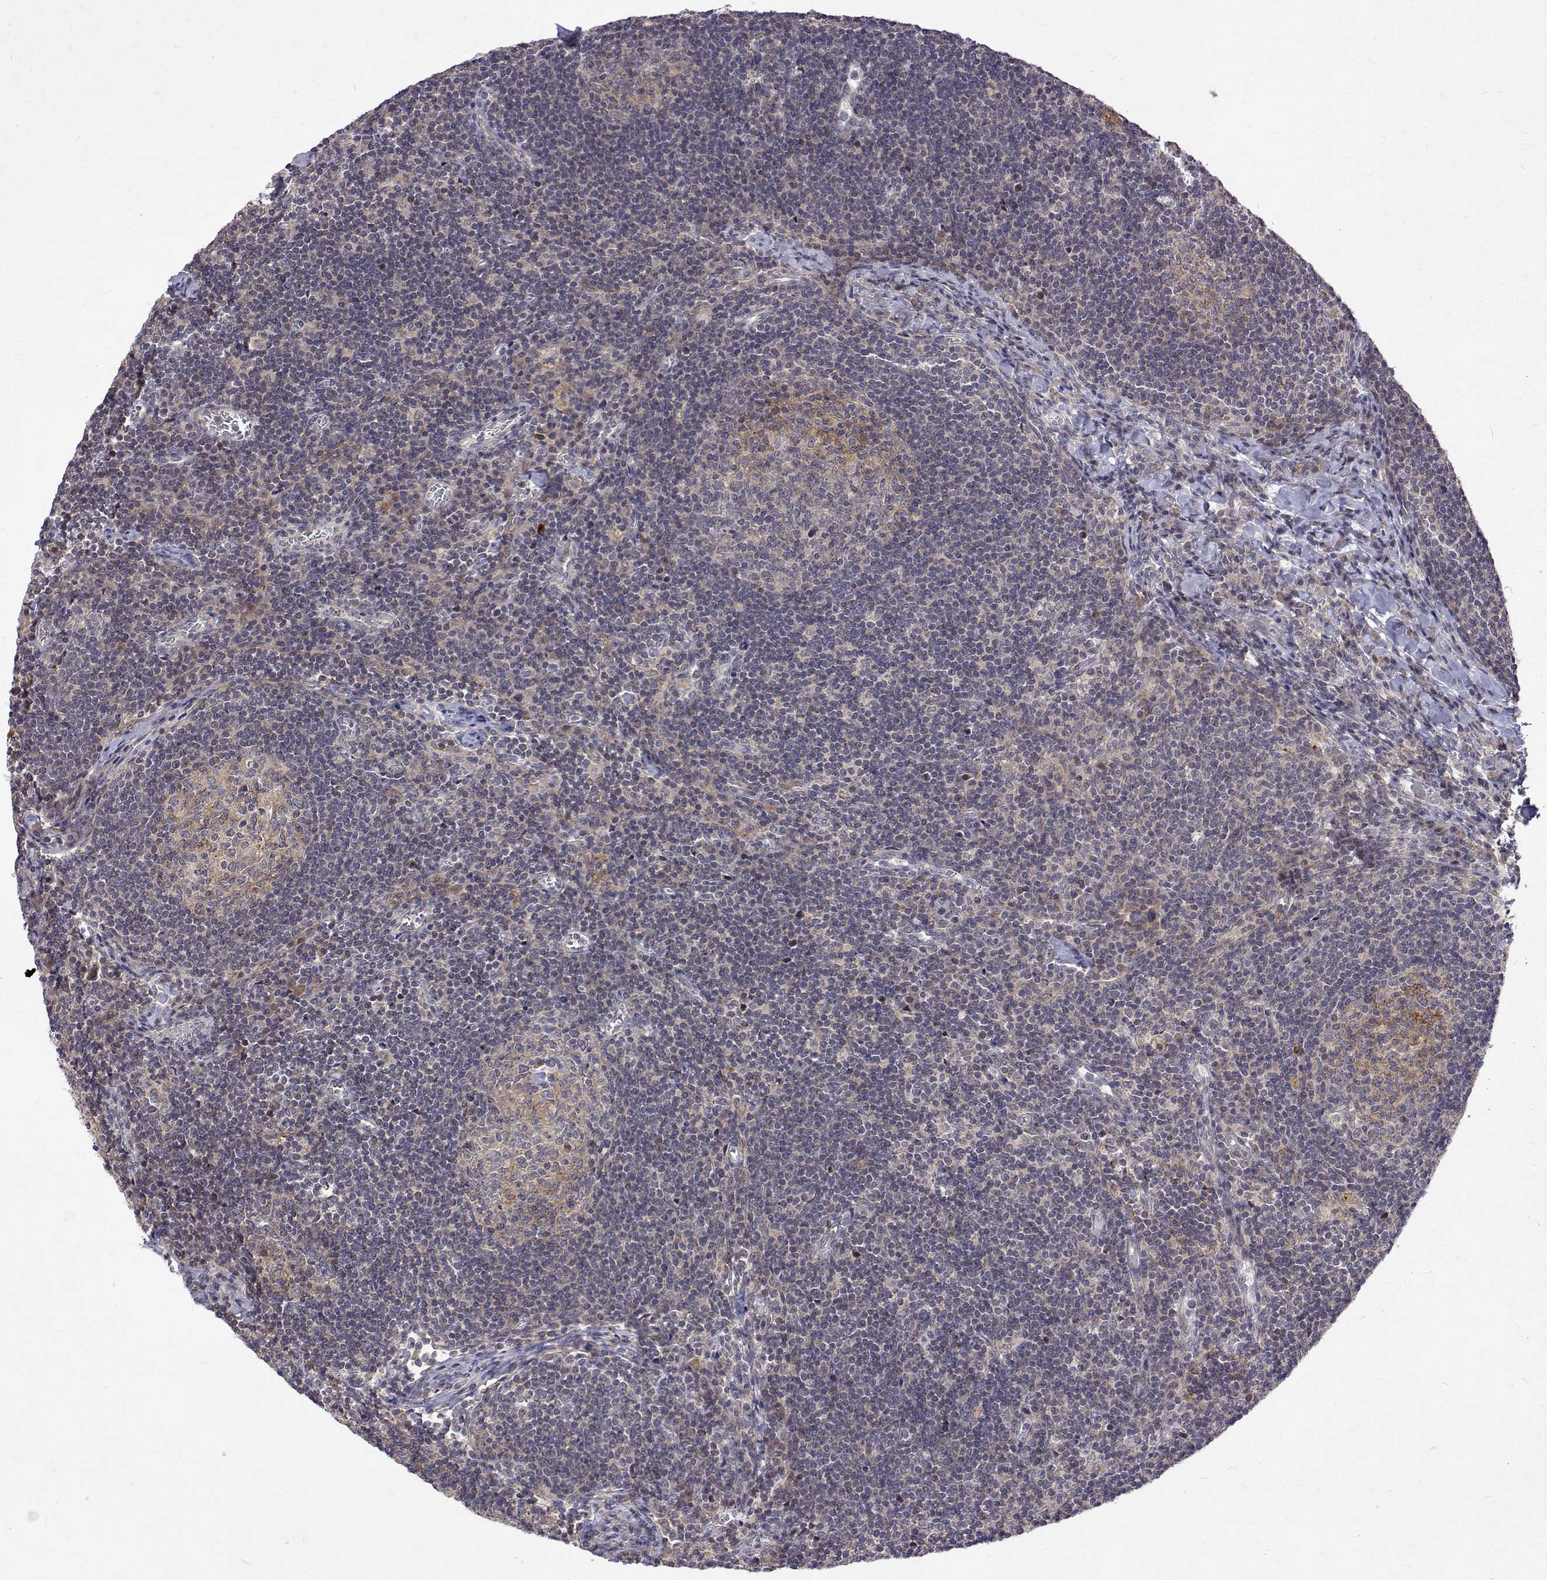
{"staining": {"intensity": "weak", "quantity": "<25%", "location": "cytoplasmic/membranous"}, "tissue": "lymph node", "cell_type": "Germinal center cells", "image_type": "normal", "snomed": [{"axis": "morphology", "description": "Normal tissue, NOS"}, {"axis": "topography", "description": "Lymph node"}], "caption": "This is an immunohistochemistry (IHC) micrograph of benign lymph node. There is no positivity in germinal center cells.", "gene": "ALKBH8", "patient": {"sex": "male", "age": 67}}